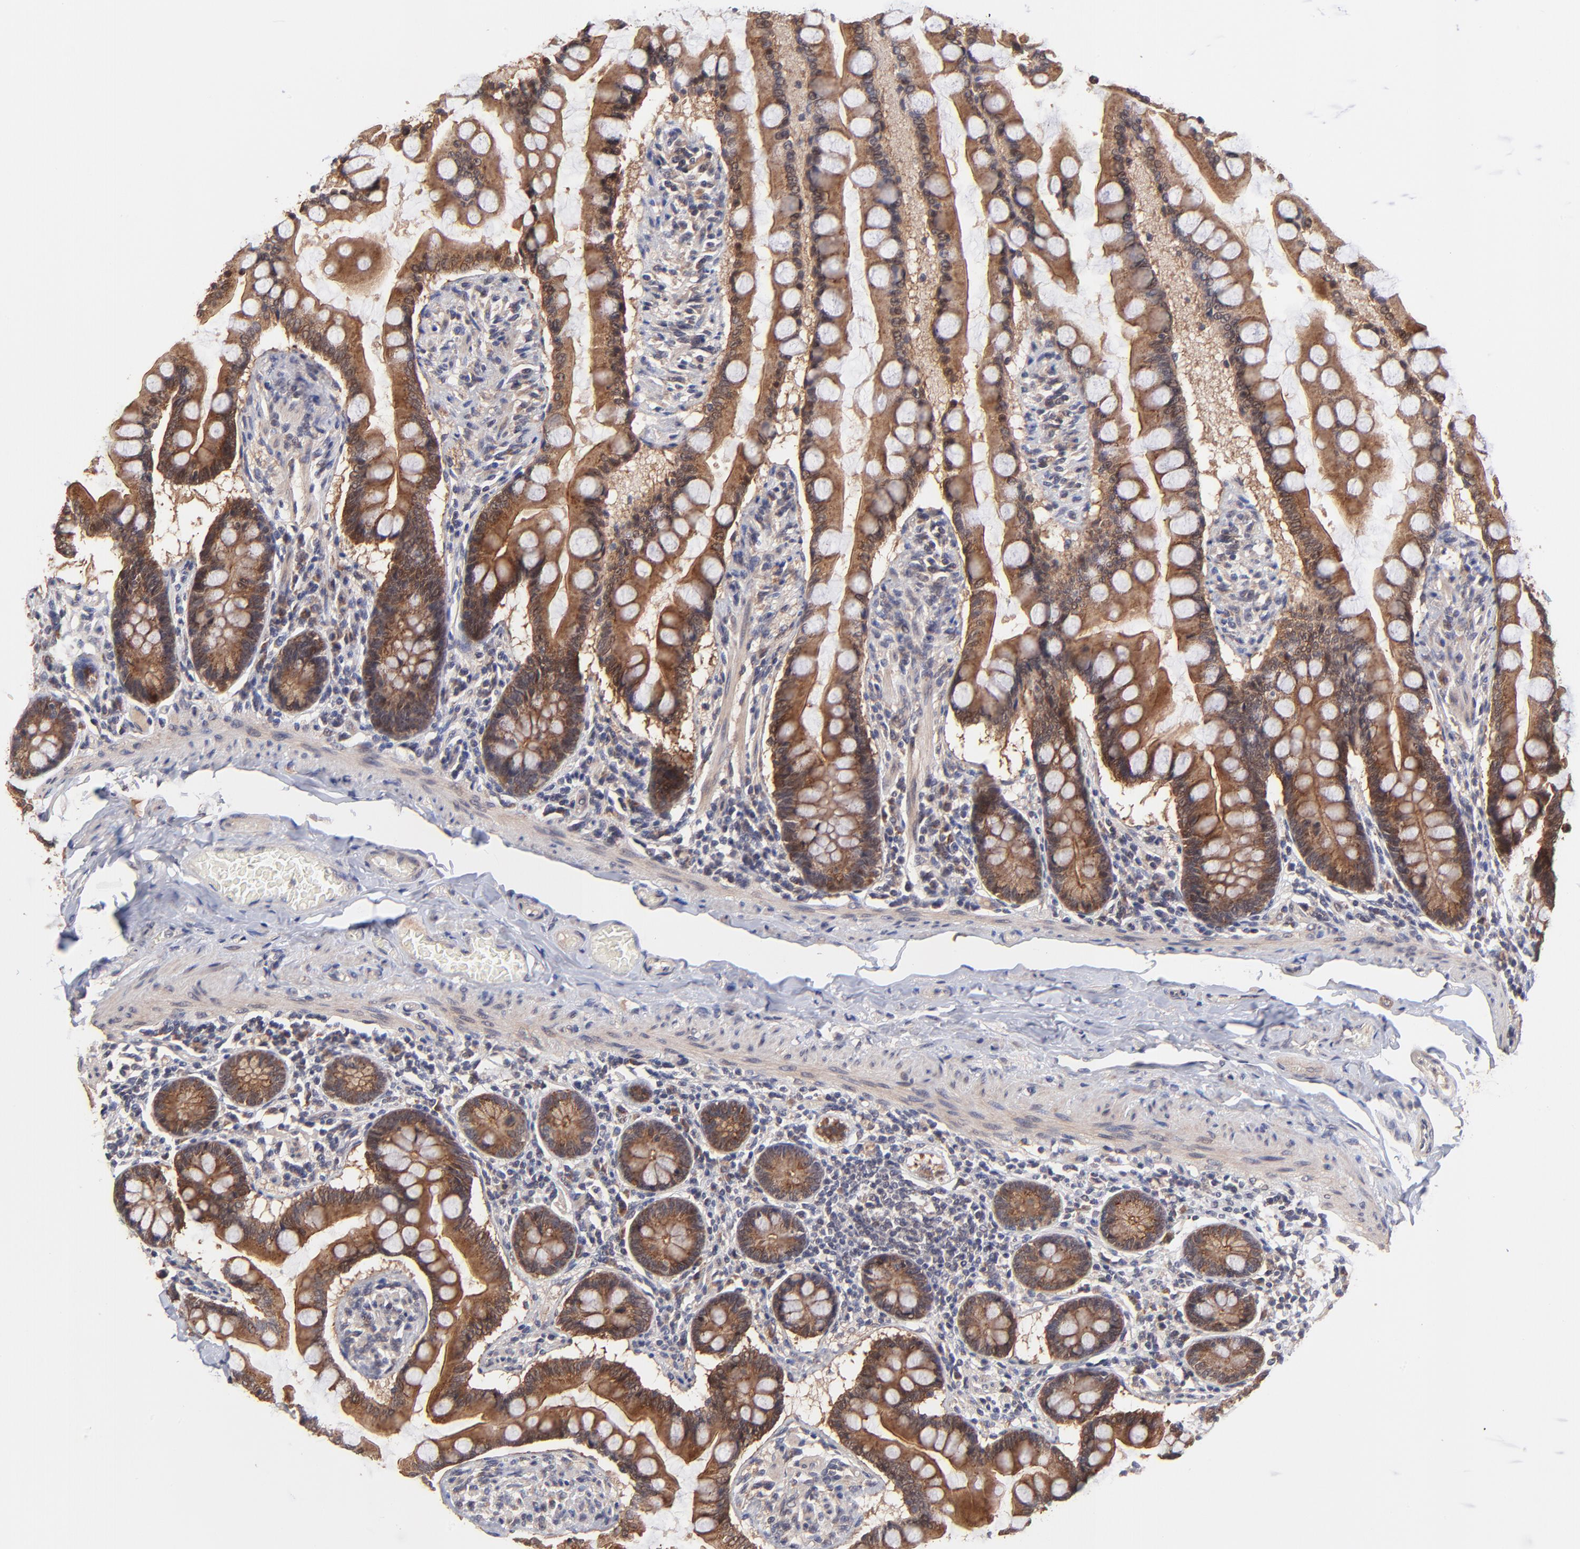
{"staining": {"intensity": "strong", "quantity": ">75%", "location": "cytoplasmic/membranous"}, "tissue": "small intestine", "cell_type": "Glandular cells", "image_type": "normal", "snomed": [{"axis": "morphology", "description": "Normal tissue, NOS"}, {"axis": "topography", "description": "Small intestine"}], "caption": "A brown stain highlights strong cytoplasmic/membranous staining of a protein in glandular cells of benign human small intestine.", "gene": "BAIAP2L2", "patient": {"sex": "male", "age": 41}}